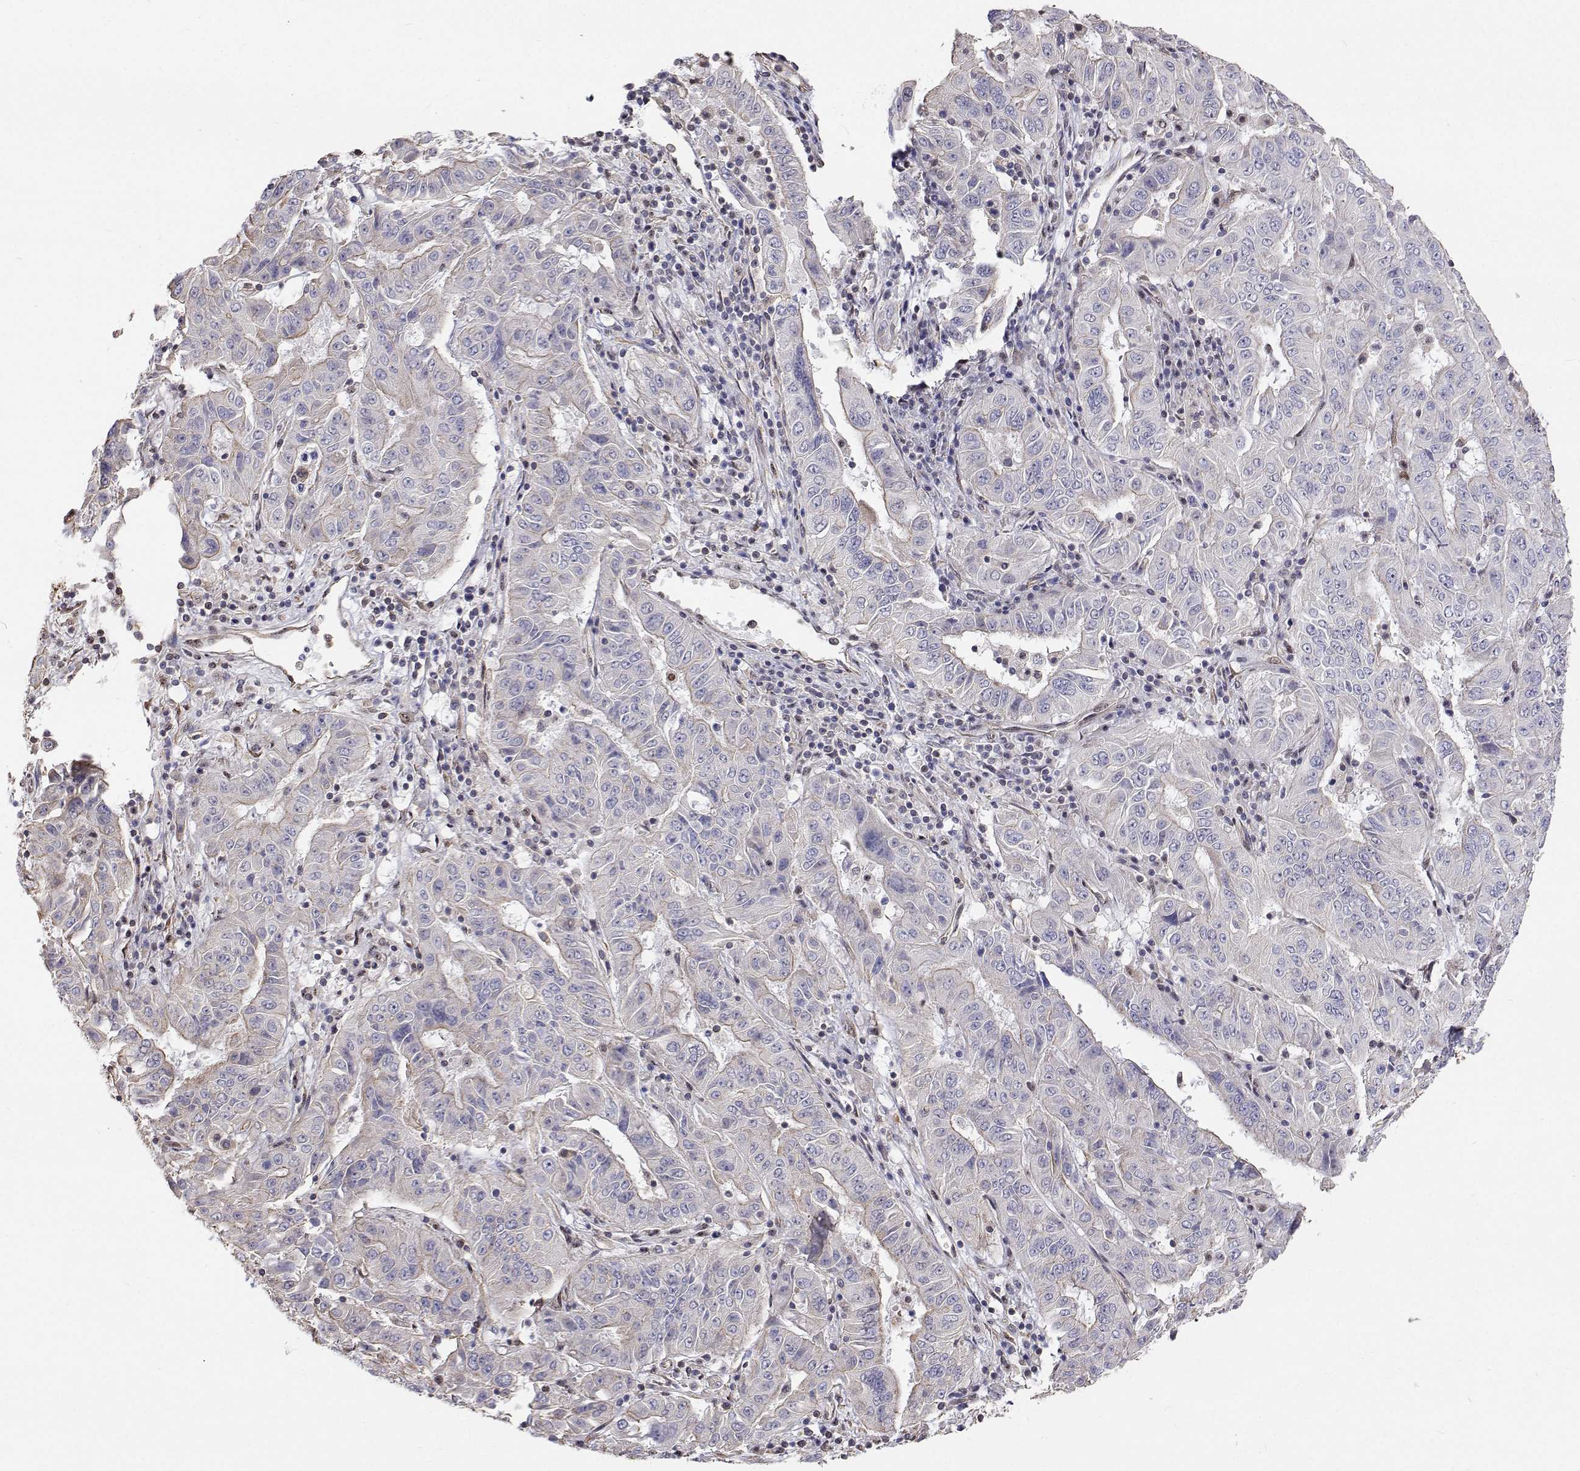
{"staining": {"intensity": "negative", "quantity": "none", "location": "none"}, "tissue": "pancreatic cancer", "cell_type": "Tumor cells", "image_type": "cancer", "snomed": [{"axis": "morphology", "description": "Adenocarcinoma, NOS"}, {"axis": "topography", "description": "Pancreas"}], "caption": "An IHC image of pancreatic cancer is shown. There is no staining in tumor cells of pancreatic cancer. The staining is performed using DAB (3,3'-diaminobenzidine) brown chromogen with nuclei counter-stained in using hematoxylin.", "gene": "GSDMA", "patient": {"sex": "male", "age": 63}}